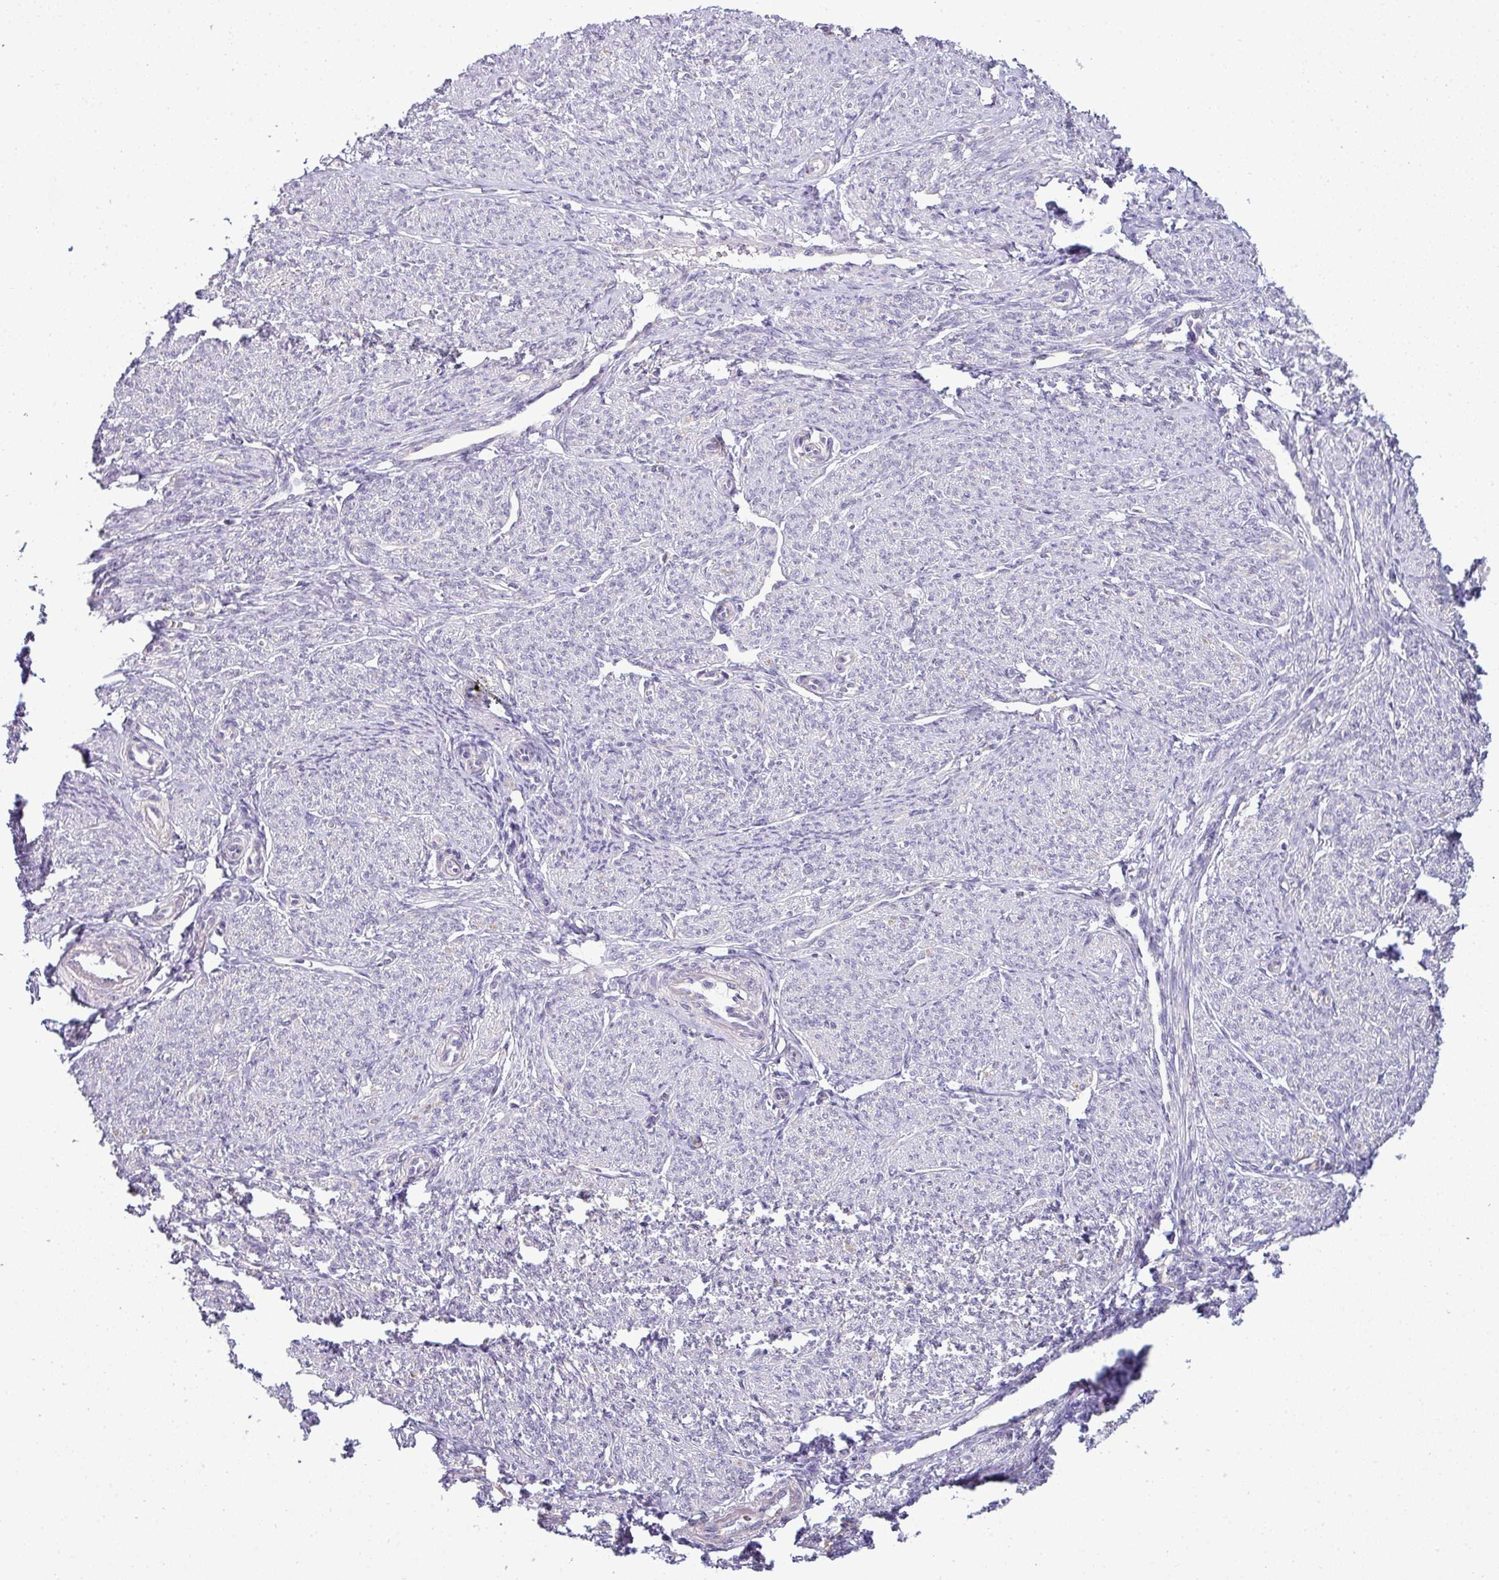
{"staining": {"intensity": "negative", "quantity": "none", "location": "none"}, "tissue": "smooth muscle", "cell_type": "Smooth muscle cells", "image_type": "normal", "snomed": [{"axis": "morphology", "description": "Normal tissue, NOS"}, {"axis": "topography", "description": "Smooth muscle"}], "caption": "An immunohistochemistry micrograph of unremarkable smooth muscle is shown. There is no staining in smooth muscle cells of smooth muscle. (IHC, brightfield microscopy, high magnification).", "gene": "HBEGF", "patient": {"sex": "female", "age": 65}}